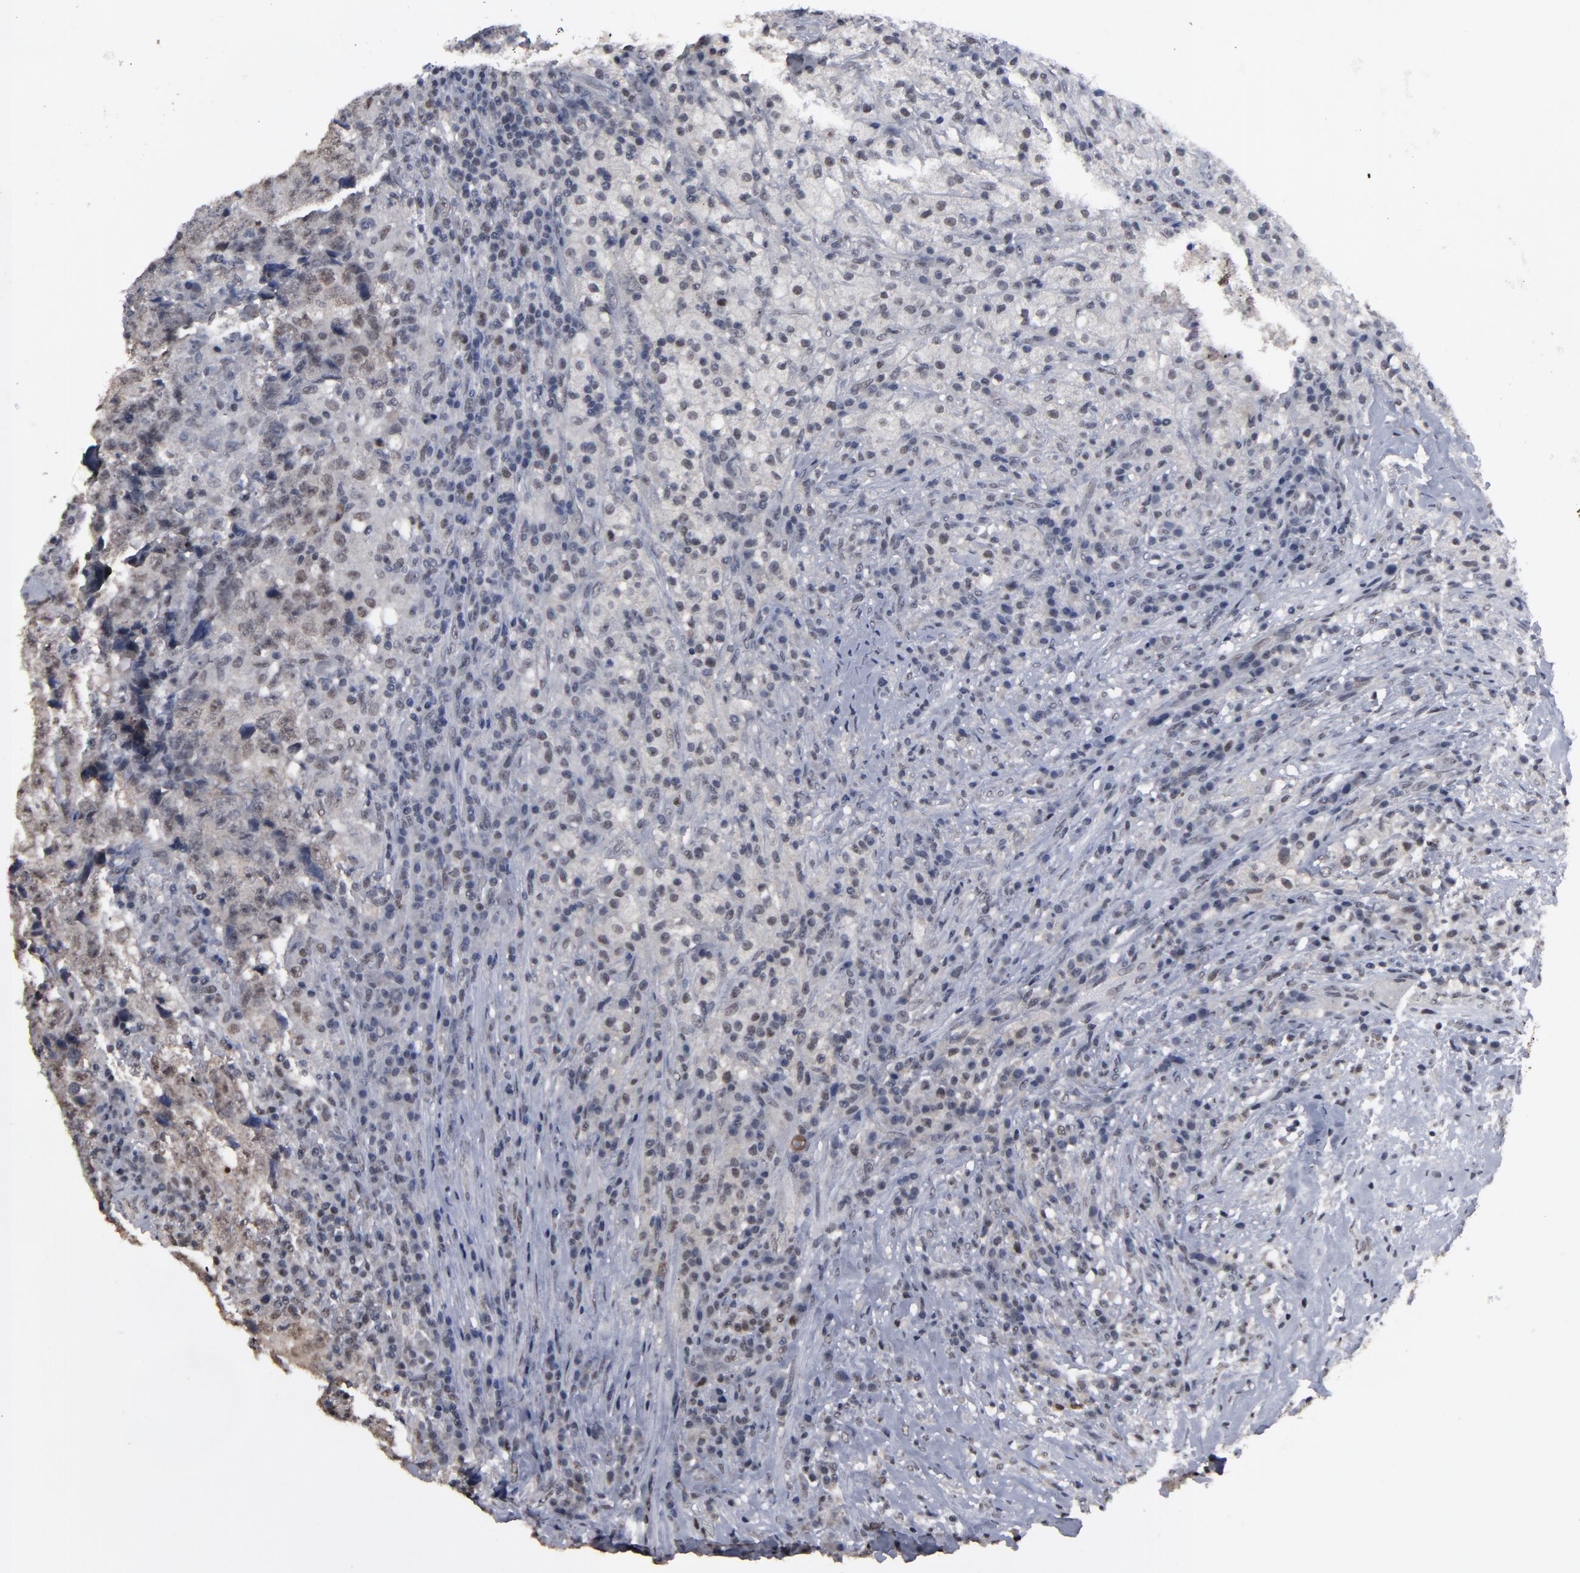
{"staining": {"intensity": "negative", "quantity": "none", "location": "none"}, "tissue": "testis cancer", "cell_type": "Tumor cells", "image_type": "cancer", "snomed": [{"axis": "morphology", "description": "Necrosis, NOS"}, {"axis": "morphology", "description": "Carcinoma, Embryonal, NOS"}, {"axis": "topography", "description": "Testis"}], "caption": "This image is of testis embryonal carcinoma stained with IHC to label a protein in brown with the nuclei are counter-stained blue. There is no expression in tumor cells.", "gene": "SSRP1", "patient": {"sex": "male", "age": 19}}